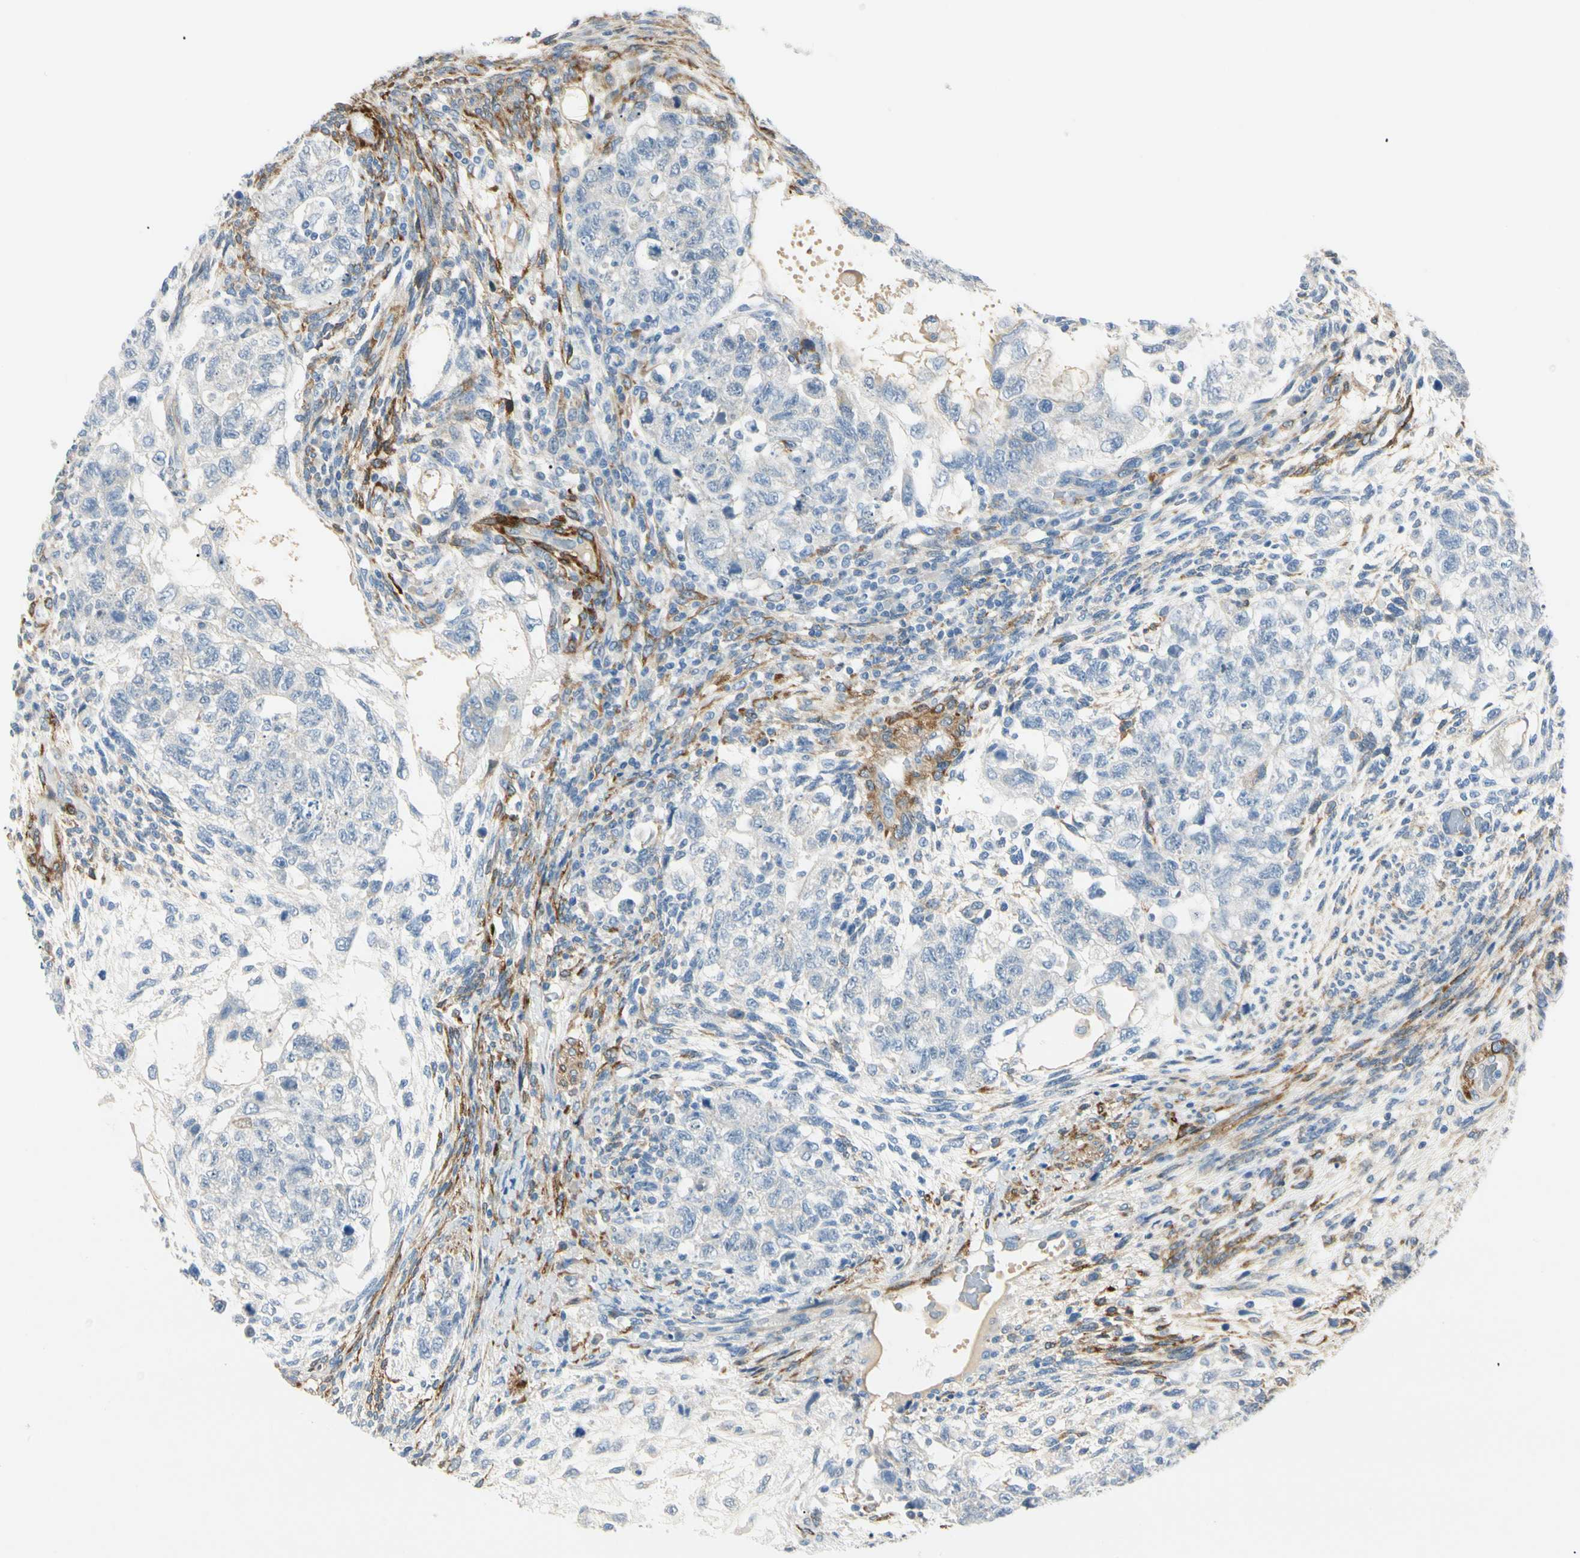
{"staining": {"intensity": "negative", "quantity": "none", "location": "none"}, "tissue": "testis cancer", "cell_type": "Tumor cells", "image_type": "cancer", "snomed": [{"axis": "morphology", "description": "Normal tissue, NOS"}, {"axis": "morphology", "description": "Carcinoma, Embryonal, NOS"}, {"axis": "topography", "description": "Testis"}], "caption": "Tumor cells are negative for brown protein staining in embryonal carcinoma (testis).", "gene": "AMPH", "patient": {"sex": "male", "age": 36}}